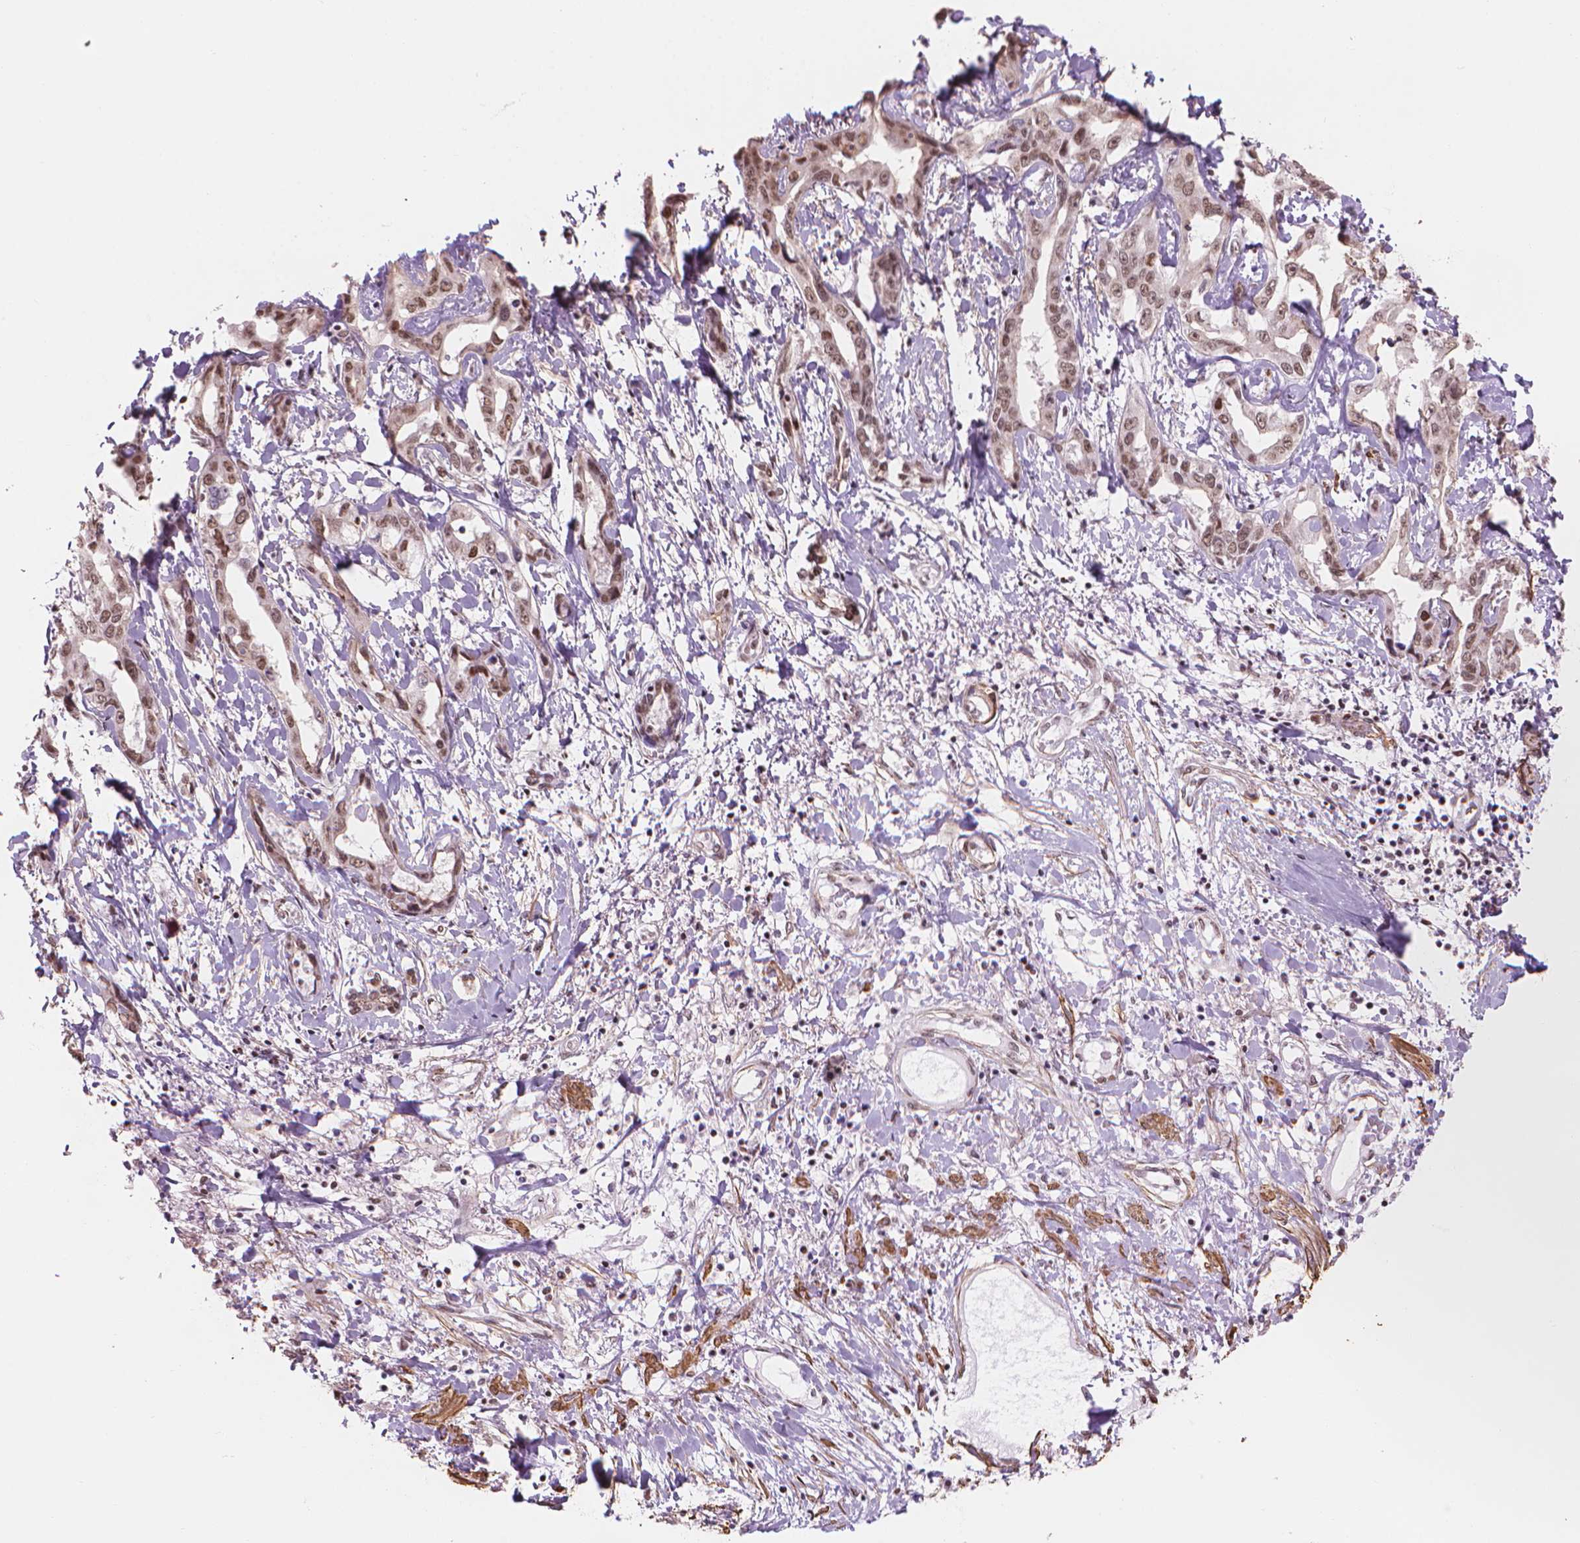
{"staining": {"intensity": "moderate", "quantity": ">75%", "location": "nuclear"}, "tissue": "liver cancer", "cell_type": "Tumor cells", "image_type": "cancer", "snomed": [{"axis": "morphology", "description": "Cholangiocarcinoma"}, {"axis": "topography", "description": "Liver"}], "caption": "This is a micrograph of immunohistochemistry staining of liver cancer (cholangiocarcinoma), which shows moderate positivity in the nuclear of tumor cells.", "gene": "HOXD4", "patient": {"sex": "male", "age": 59}}